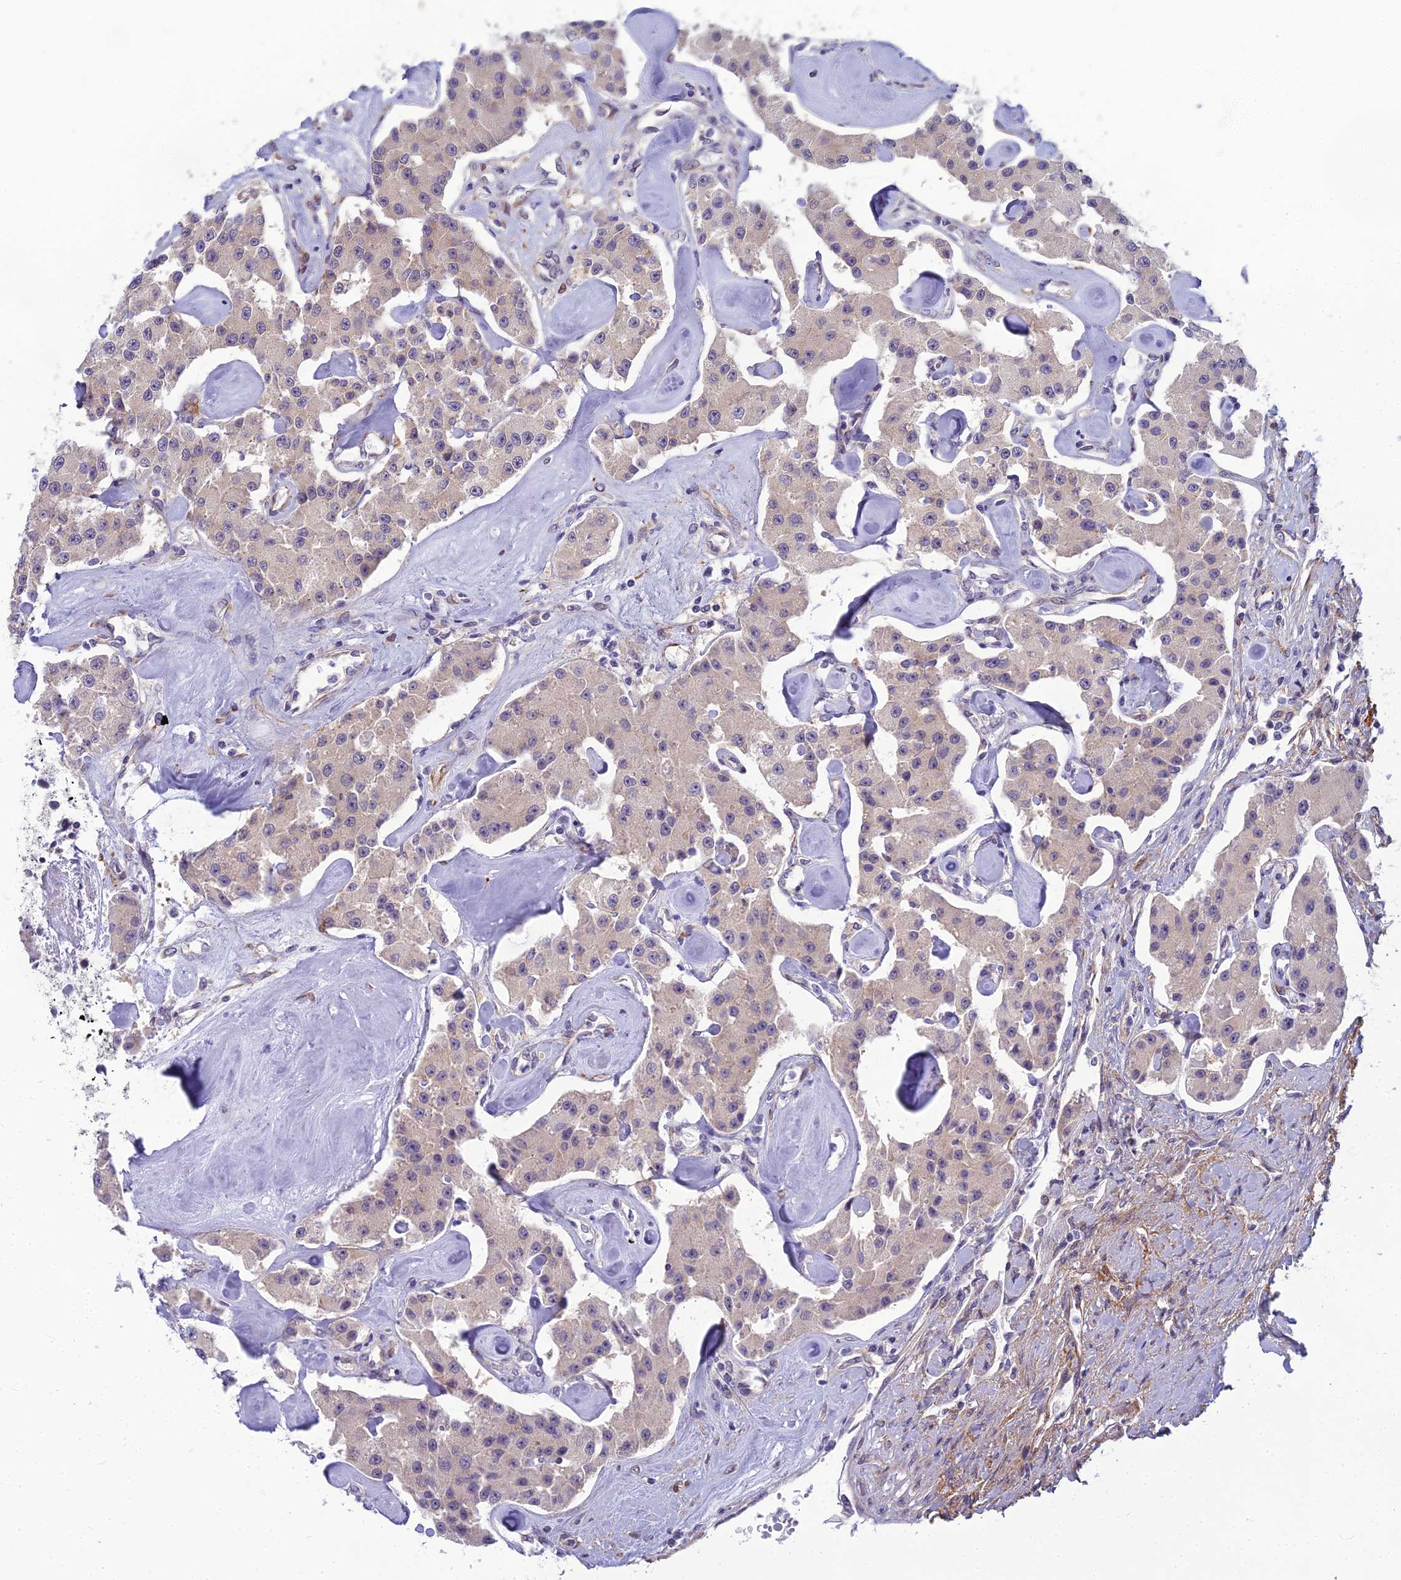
{"staining": {"intensity": "weak", "quantity": "25%-75%", "location": "cytoplasmic/membranous"}, "tissue": "carcinoid", "cell_type": "Tumor cells", "image_type": "cancer", "snomed": [{"axis": "morphology", "description": "Carcinoid, malignant, NOS"}, {"axis": "topography", "description": "Pancreas"}], "caption": "DAB (3,3'-diaminobenzidine) immunohistochemical staining of malignant carcinoid shows weak cytoplasmic/membranous protein positivity in about 25%-75% of tumor cells.", "gene": "RGL3", "patient": {"sex": "male", "age": 41}}